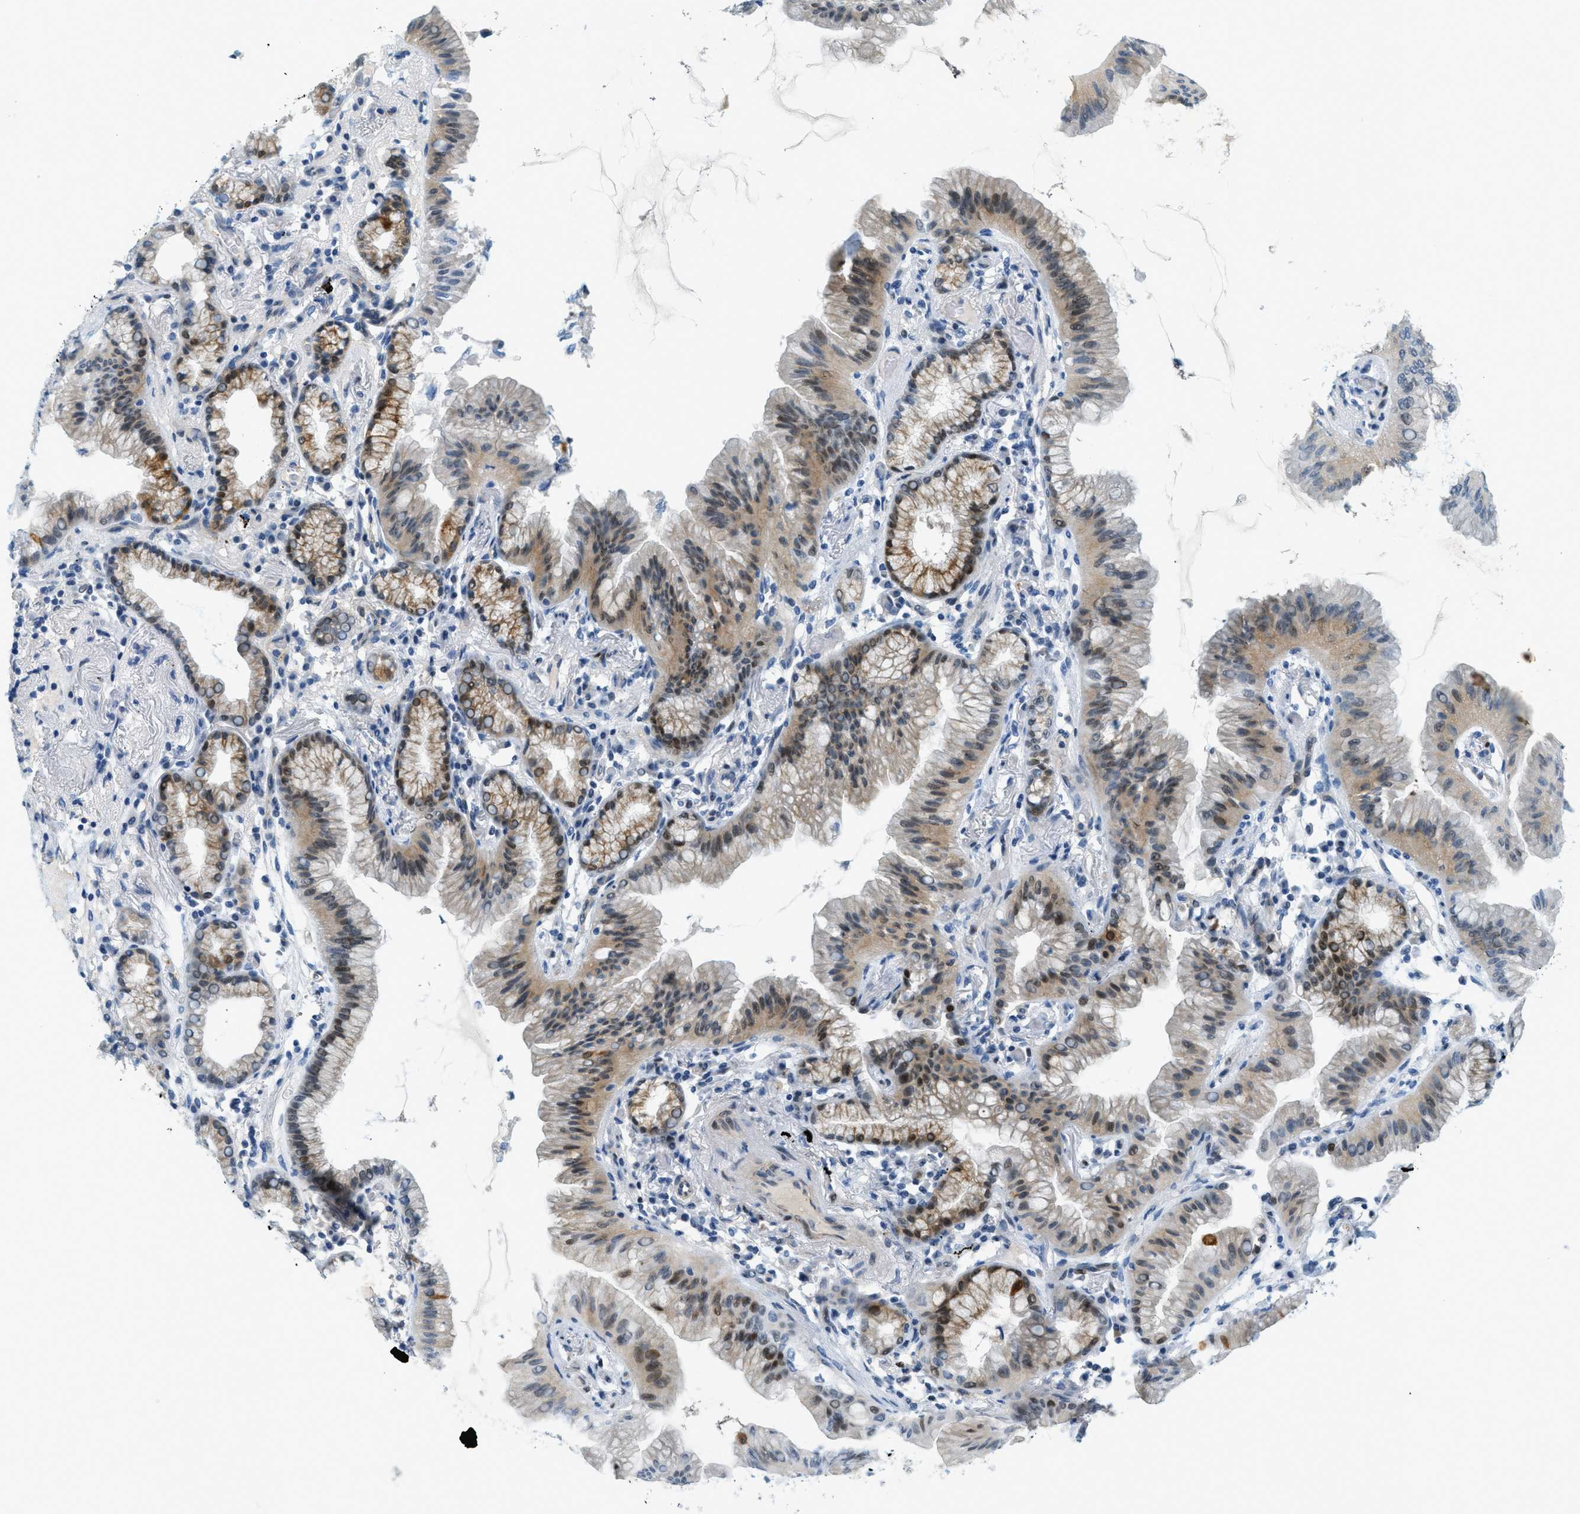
{"staining": {"intensity": "moderate", "quantity": "25%-75%", "location": "cytoplasmic/membranous,nuclear"}, "tissue": "lung cancer", "cell_type": "Tumor cells", "image_type": "cancer", "snomed": [{"axis": "morphology", "description": "Normal tissue, NOS"}, {"axis": "morphology", "description": "Adenocarcinoma, NOS"}, {"axis": "topography", "description": "Bronchus"}, {"axis": "topography", "description": "Lung"}], "caption": "Protein staining of lung adenocarcinoma tissue displays moderate cytoplasmic/membranous and nuclear staining in approximately 25%-75% of tumor cells. Ihc stains the protein of interest in brown and the nuclei are stained blue.", "gene": "CYP4X1", "patient": {"sex": "female", "age": 70}}